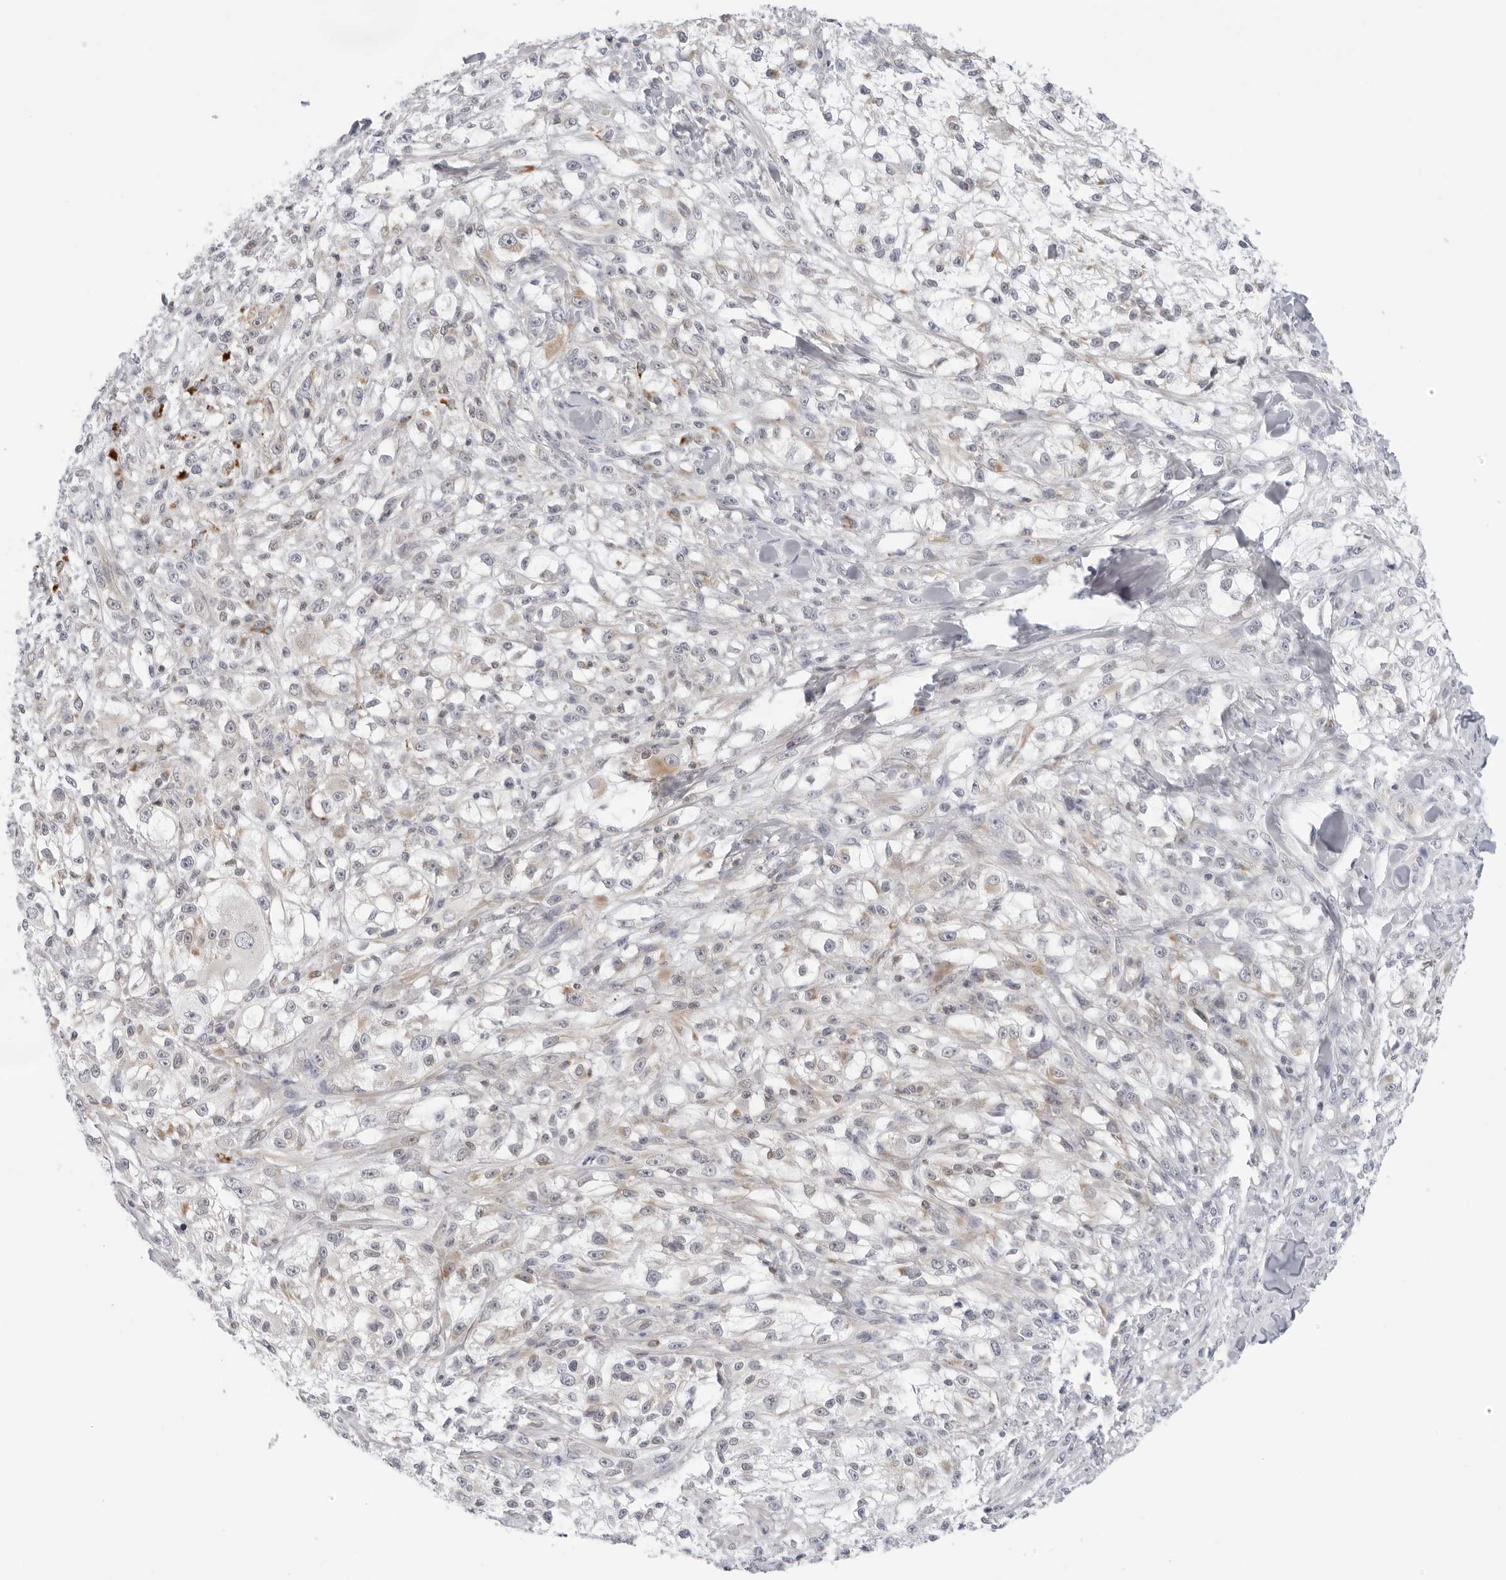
{"staining": {"intensity": "negative", "quantity": "none", "location": "none"}, "tissue": "melanoma", "cell_type": "Tumor cells", "image_type": "cancer", "snomed": [{"axis": "morphology", "description": "Malignant melanoma, NOS"}, {"axis": "topography", "description": "Skin of head"}], "caption": "Tumor cells are negative for brown protein staining in malignant melanoma.", "gene": "CIART", "patient": {"sex": "male", "age": 83}}